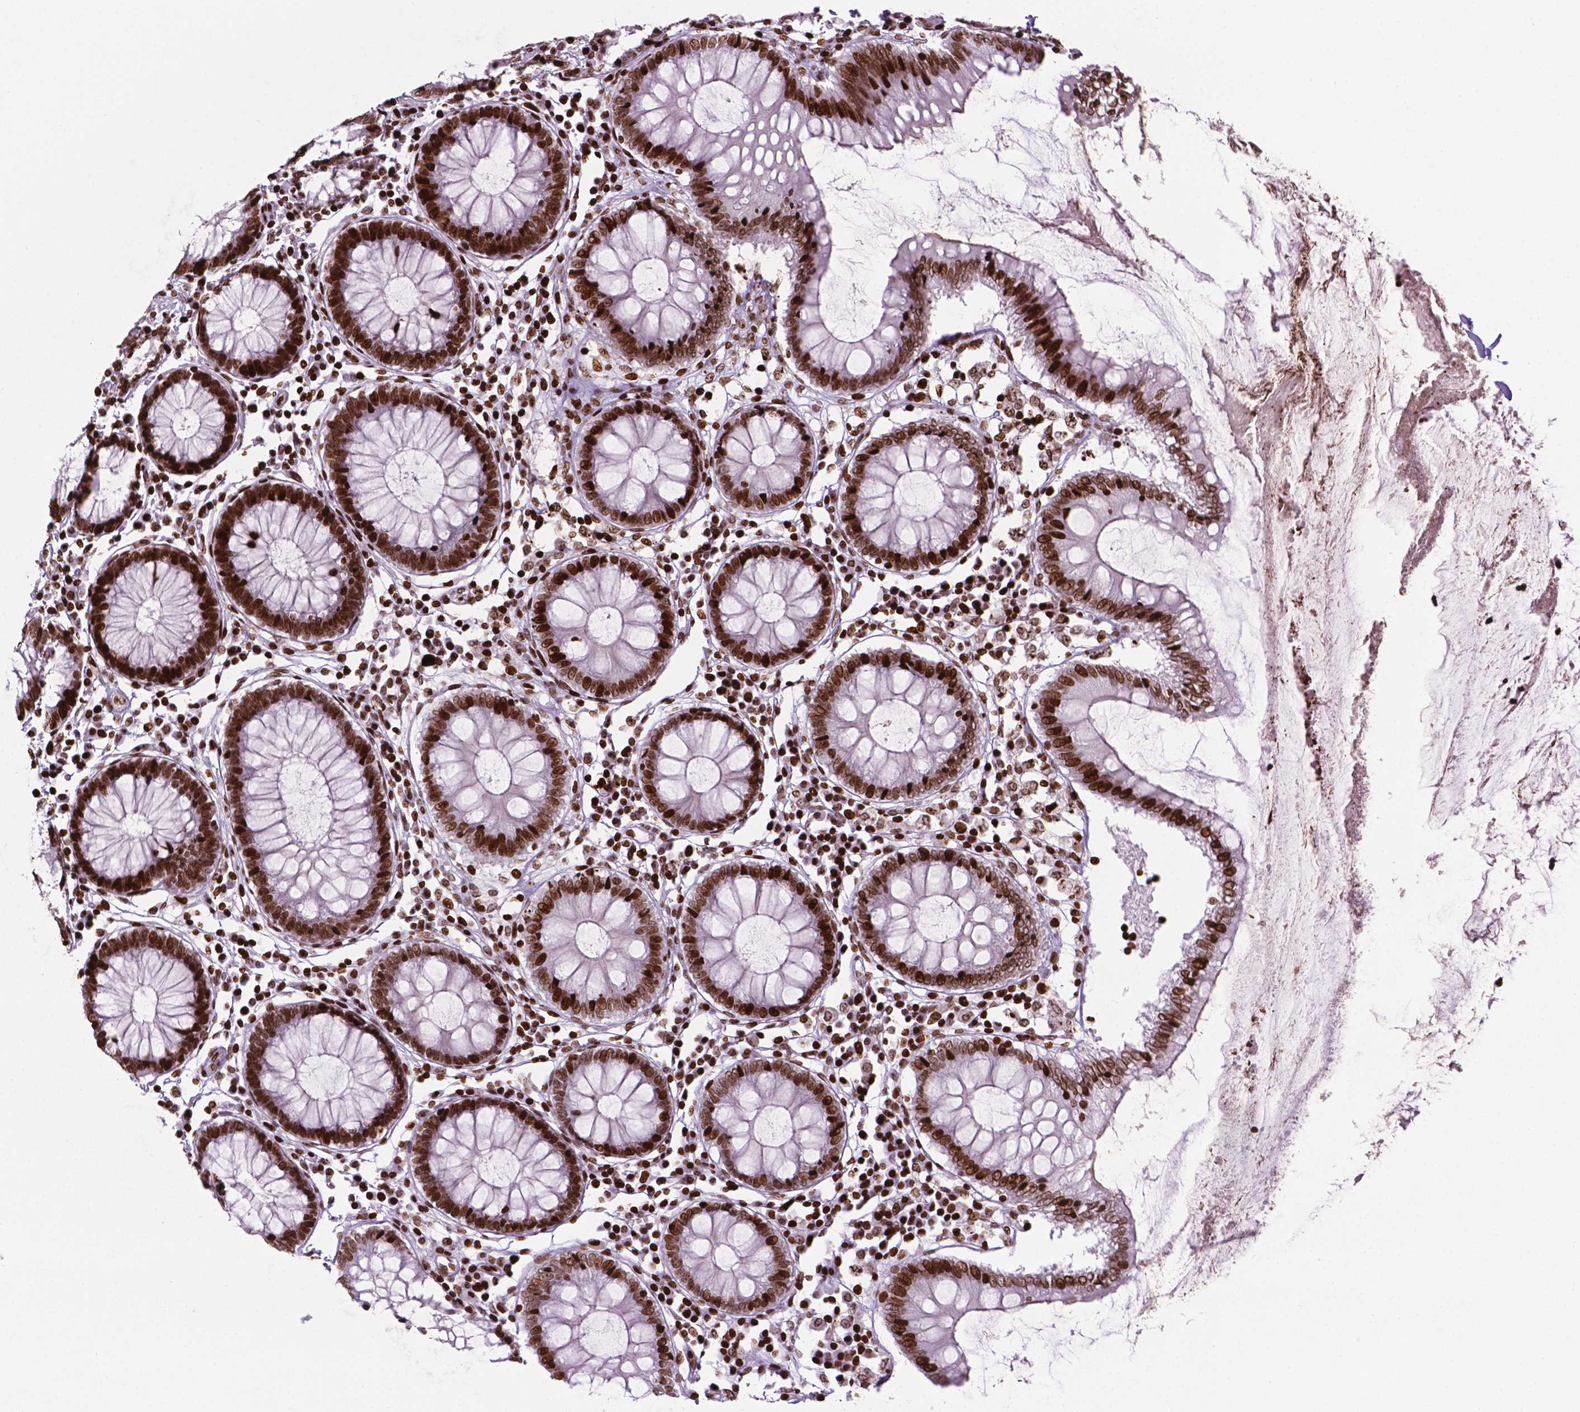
{"staining": {"intensity": "strong", "quantity": ">75%", "location": "nuclear"}, "tissue": "colon", "cell_type": "Glandular cells", "image_type": "normal", "snomed": [{"axis": "morphology", "description": "Normal tissue, NOS"}, {"axis": "morphology", "description": "Adenocarcinoma, NOS"}, {"axis": "topography", "description": "Colon"}], "caption": "Immunohistochemistry (IHC) (DAB (3,3'-diaminobenzidine)) staining of benign colon reveals strong nuclear protein expression in about >75% of glandular cells.", "gene": "TMEM250", "patient": {"sex": "male", "age": 83}}